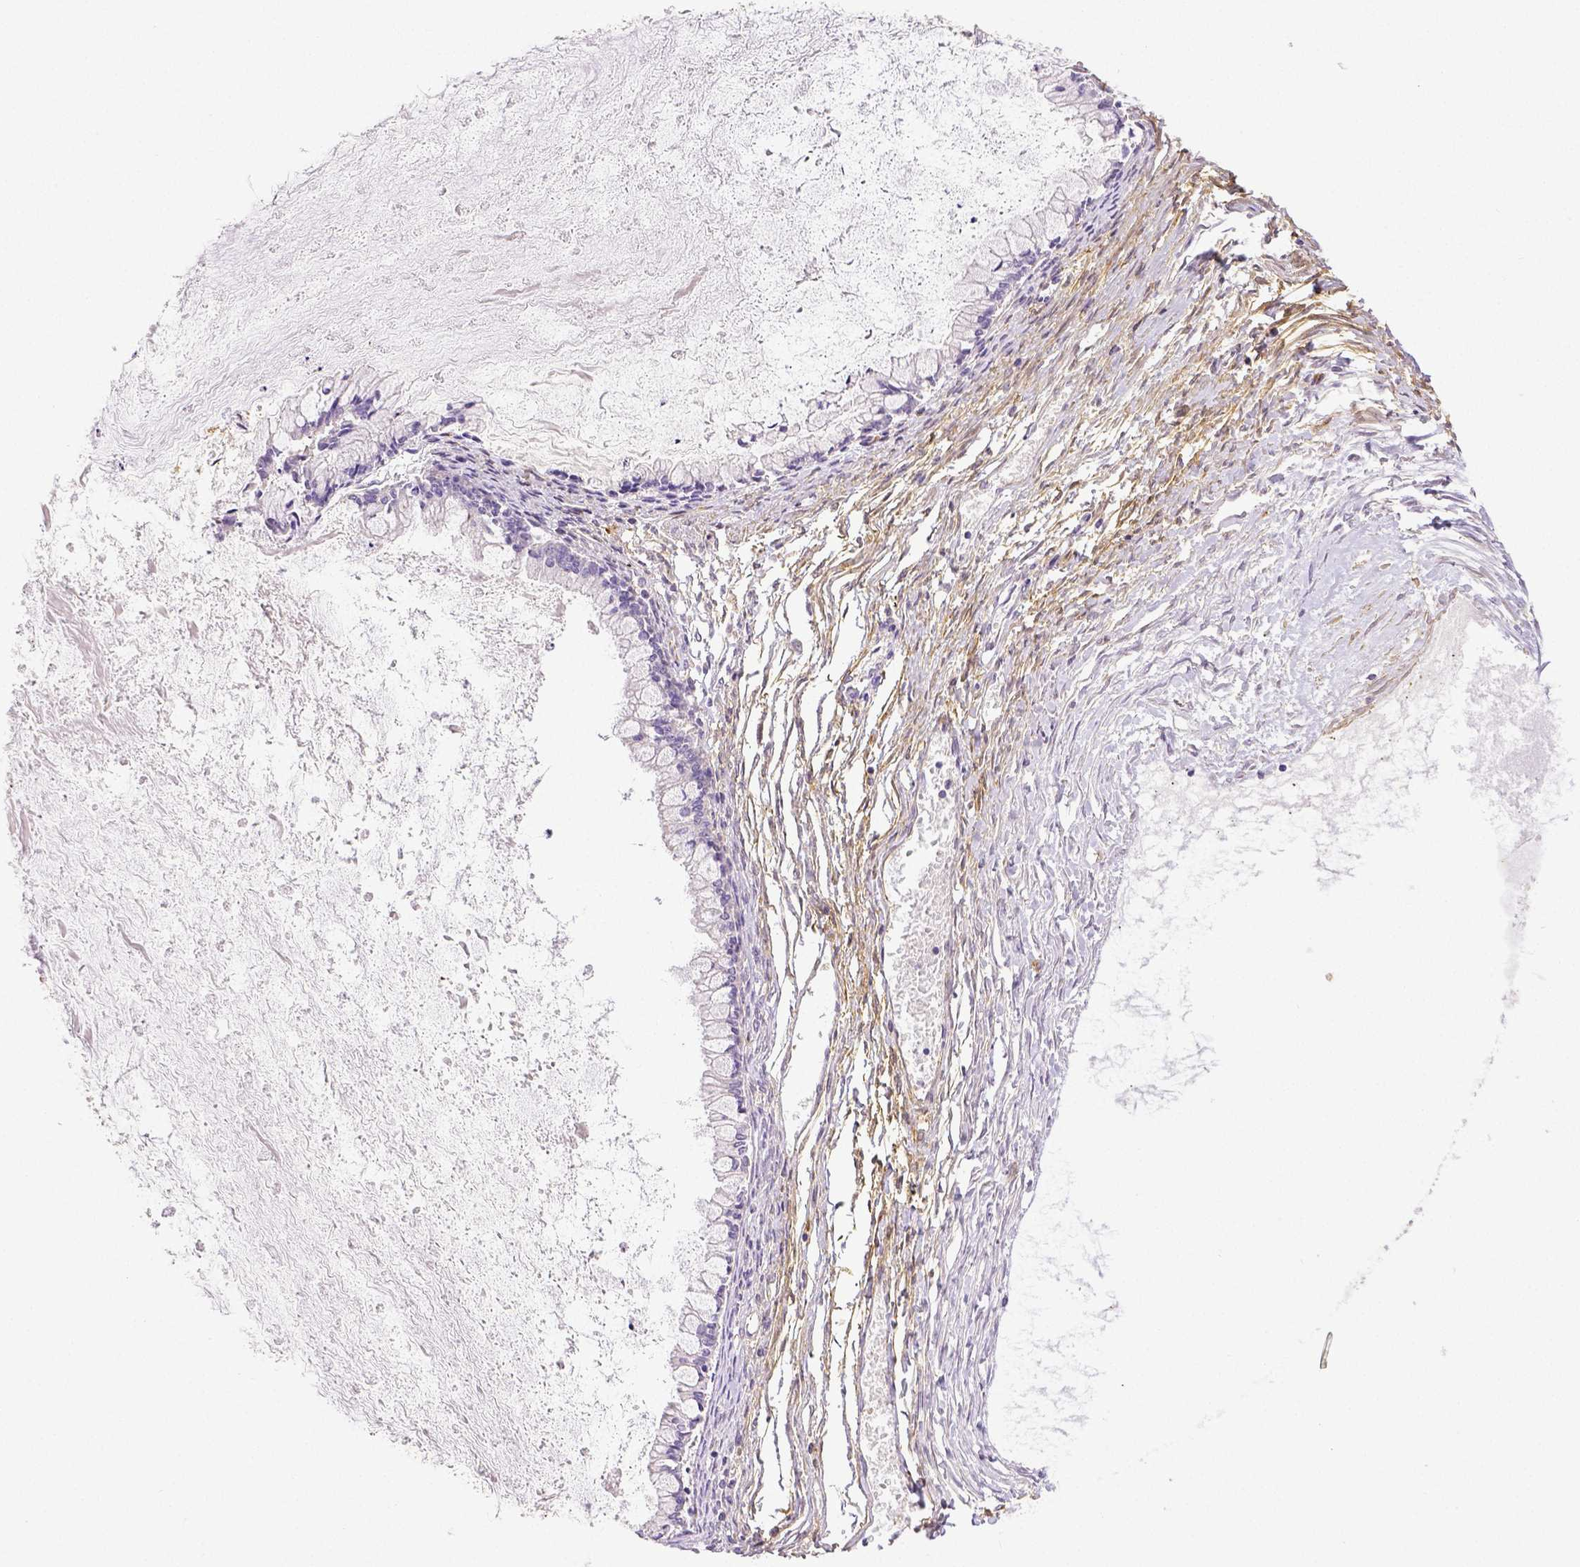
{"staining": {"intensity": "negative", "quantity": "none", "location": "none"}, "tissue": "ovarian cancer", "cell_type": "Tumor cells", "image_type": "cancer", "snomed": [{"axis": "morphology", "description": "Cystadenocarcinoma, mucinous, NOS"}, {"axis": "topography", "description": "Ovary"}], "caption": "The IHC histopathology image has no significant positivity in tumor cells of ovarian mucinous cystadenocarcinoma tissue.", "gene": "THY1", "patient": {"sex": "female", "age": 67}}